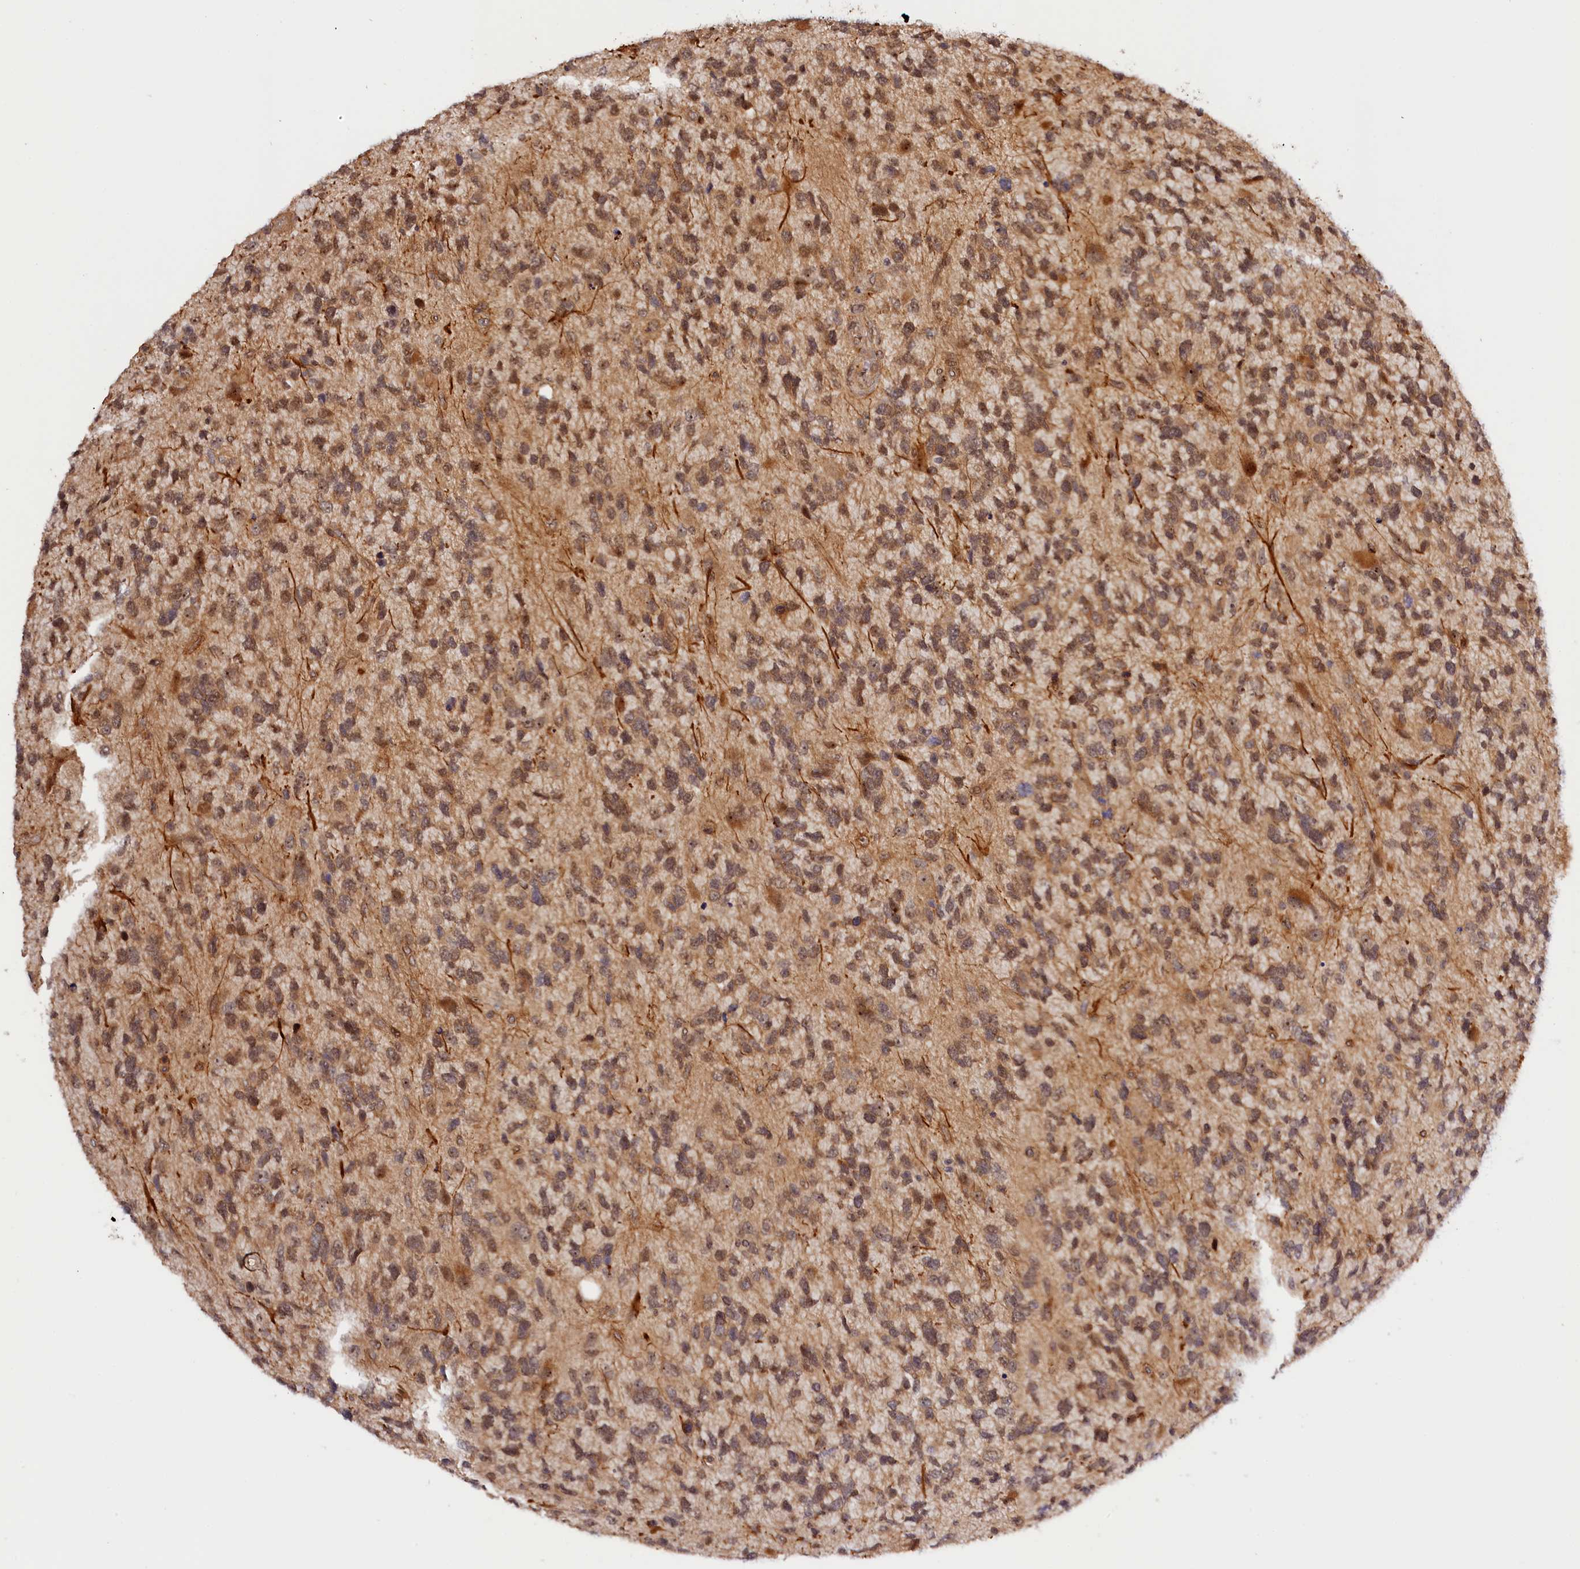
{"staining": {"intensity": "weak", "quantity": "25%-75%", "location": "cytoplasmic/membranous"}, "tissue": "glioma", "cell_type": "Tumor cells", "image_type": "cancer", "snomed": [{"axis": "morphology", "description": "Glioma, malignant, High grade"}, {"axis": "topography", "description": "Brain"}], "caption": "Protein analysis of malignant glioma (high-grade) tissue shows weak cytoplasmic/membranous positivity in about 25%-75% of tumor cells. (Stains: DAB in brown, nuclei in blue, Microscopy: brightfield microscopy at high magnification).", "gene": "ANKRD24", "patient": {"sex": "female", "age": 58}}